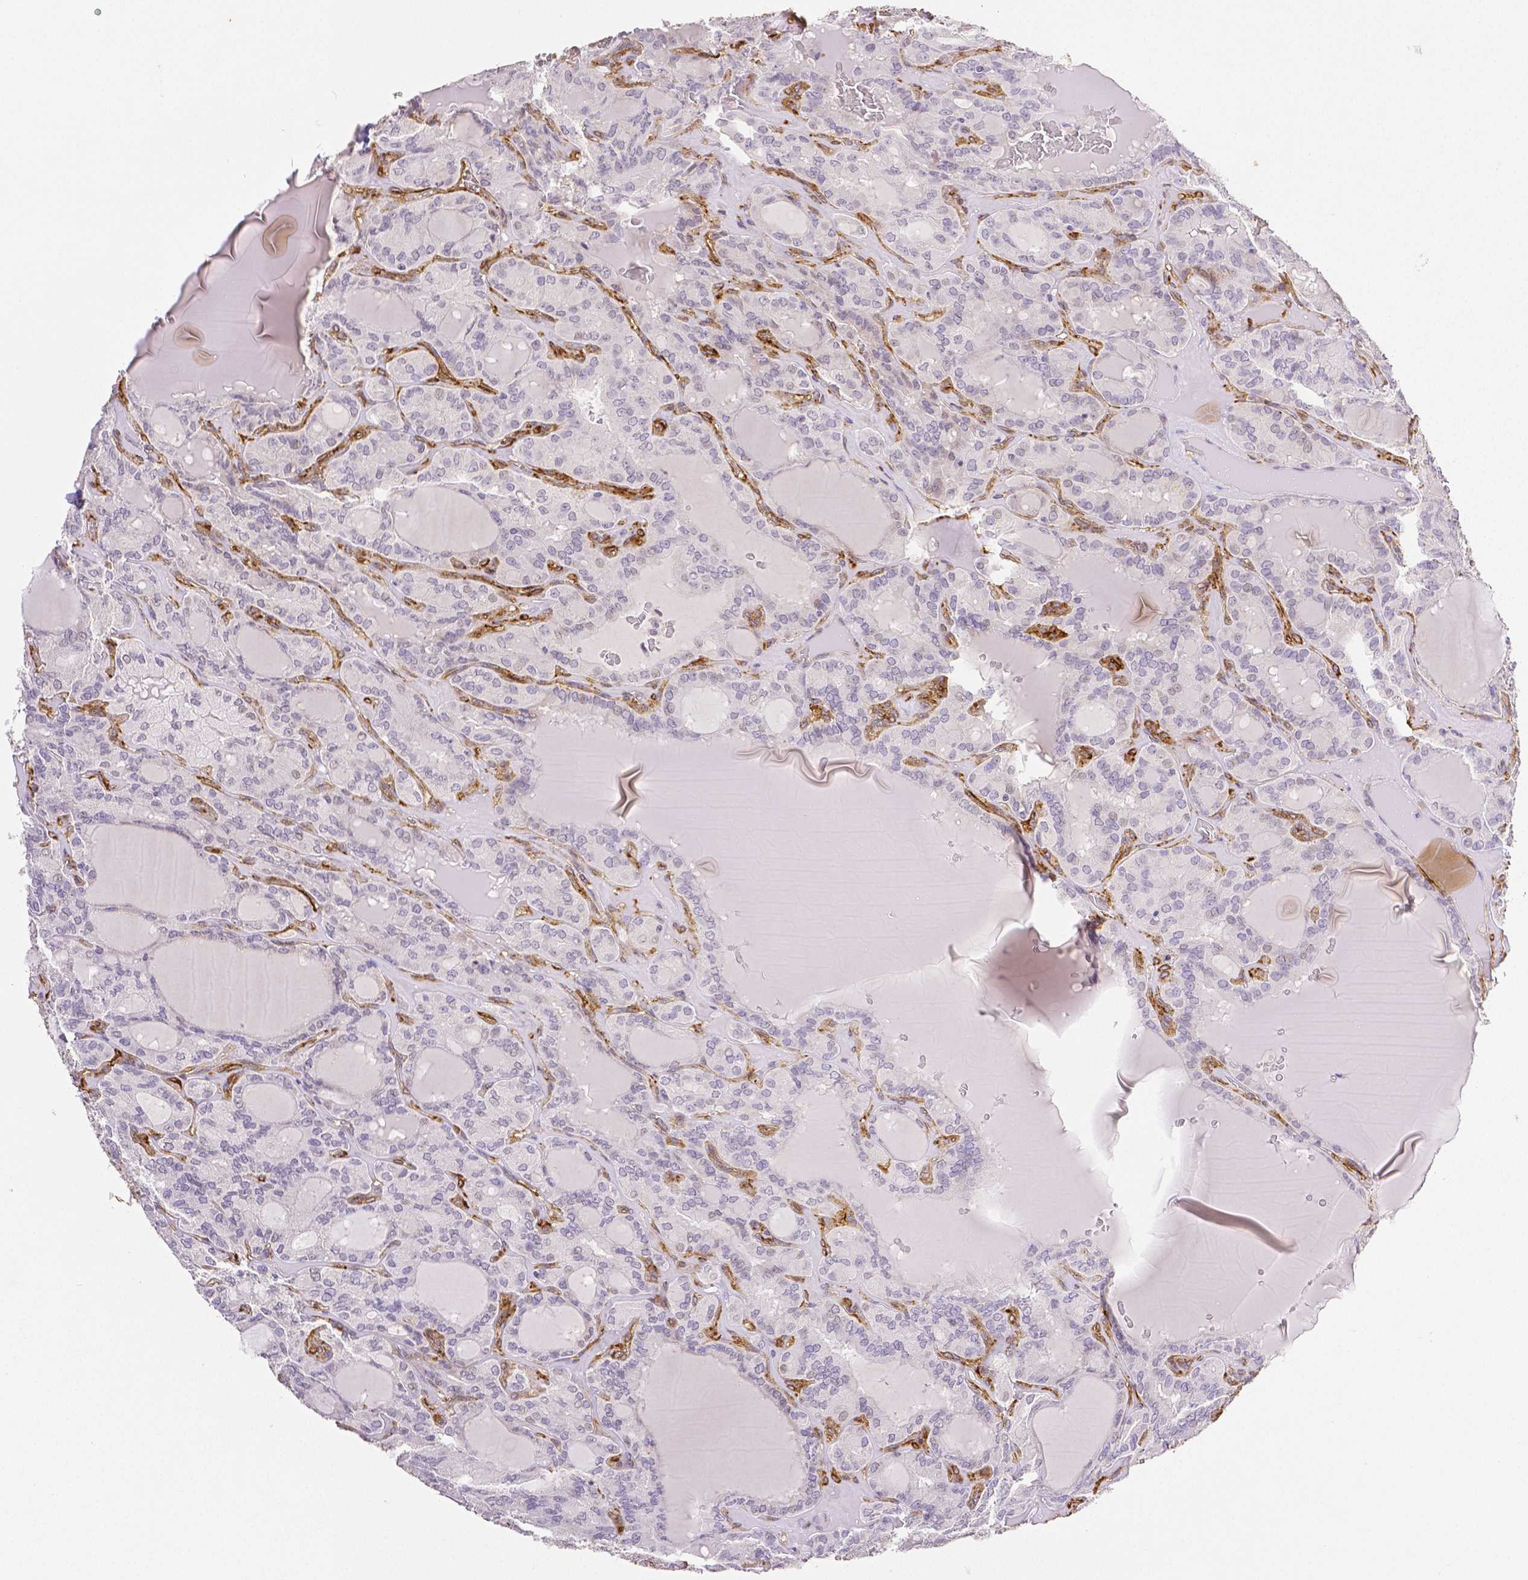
{"staining": {"intensity": "negative", "quantity": "none", "location": "none"}, "tissue": "thyroid cancer", "cell_type": "Tumor cells", "image_type": "cancer", "snomed": [{"axis": "morphology", "description": "Papillary adenocarcinoma, NOS"}, {"axis": "topography", "description": "Thyroid gland"}], "caption": "This is an immunohistochemistry image of human thyroid cancer (papillary adenocarcinoma). There is no positivity in tumor cells.", "gene": "THY1", "patient": {"sex": "male", "age": 87}}